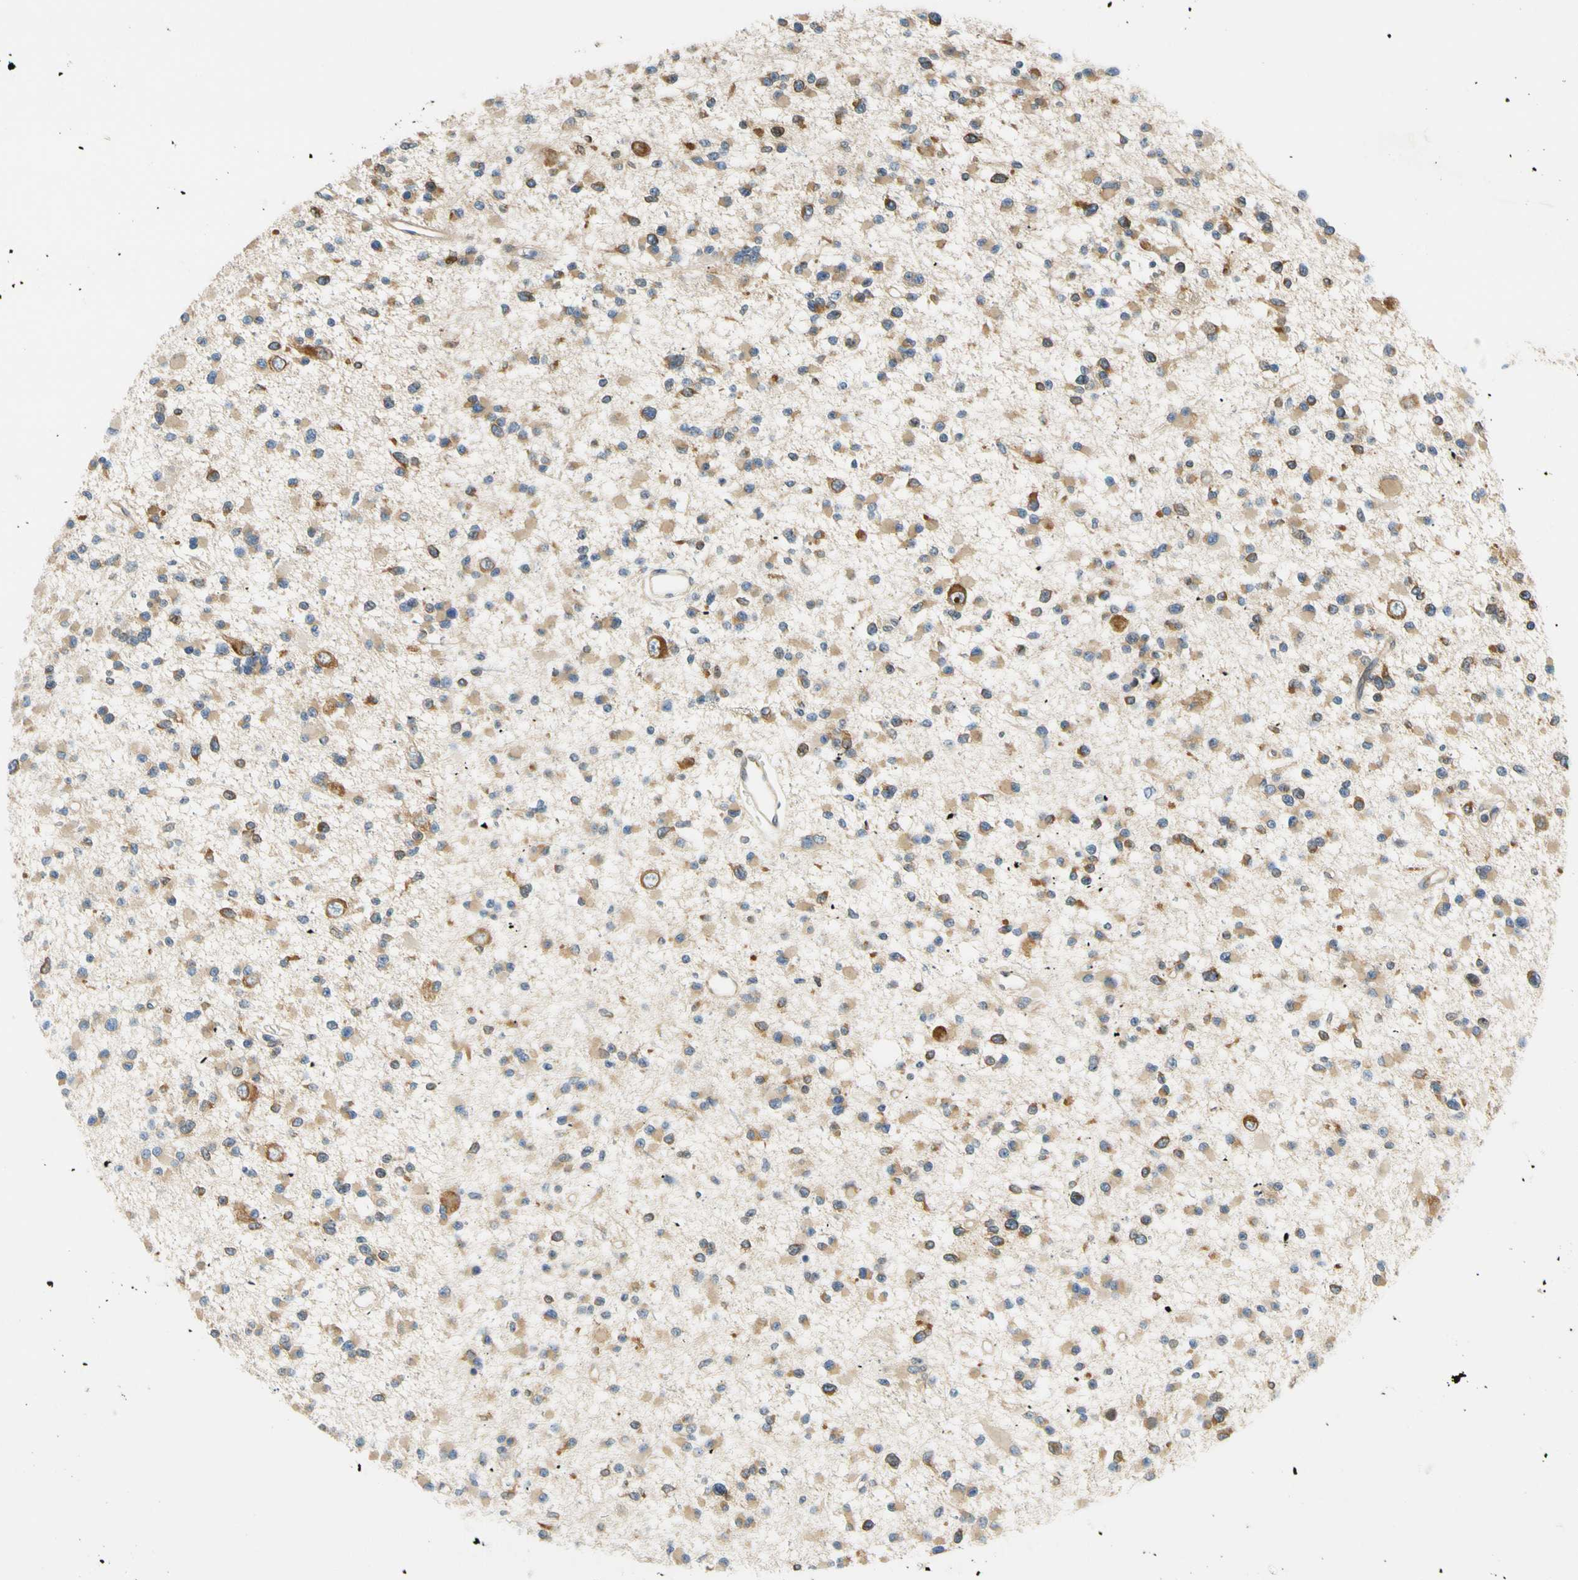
{"staining": {"intensity": "weak", "quantity": ">75%", "location": "cytoplasmic/membranous"}, "tissue": "glioma", "cell_type": "Tumor cells", "image_type": "cancer", "snomed": [{"axis": "morphology", "description": "Glioma, malignant, Low grade"}, {"axis": "topography", "description": "Brain"}], "caption": "A high-resolution photomicrograph shows immunohistochemistry (IHC) staining of malignant glioma (low-grade), which shows weak cytoplasmic/membranous positivity in approximately >75% of tumor cells.", "gene": "LRRC47", "patient": {"sex": "female", "age": 22}}